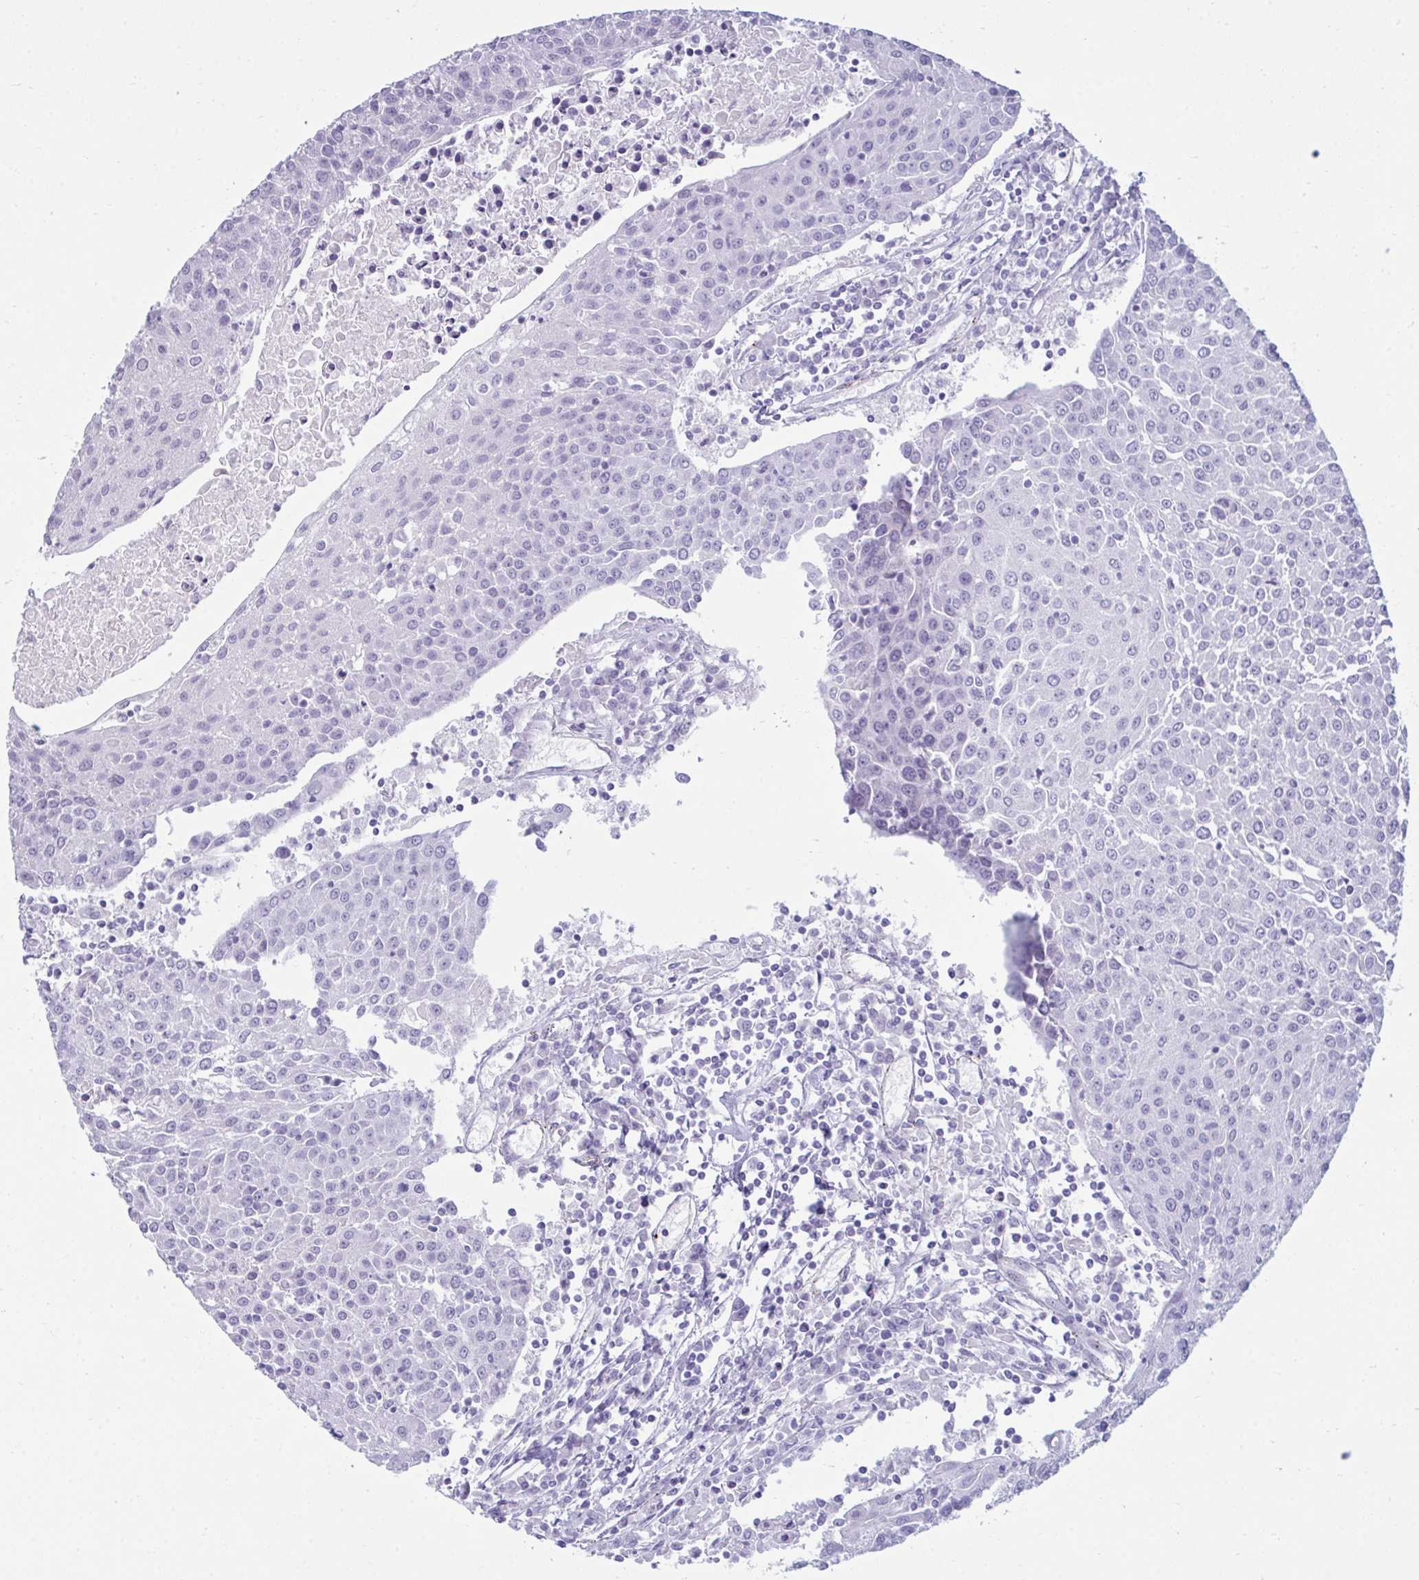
{"staining": {"intensity": "negative", "quantity": "none", "location": "none"}, "tissue": "urothelial cancer", "cell_type": "Tumor cells", "image_type": "cancer", "snomed": [{"axis": "morphology", "description": "Urothelial carcinoma, High grade"}, {"axis": "topography", "description": "Urinary bladder"}], "caption": "An immunohistochemistry (IHC) photomicrograph of urothelial cancer is shown. There is no staining in tumor cells of urothelial cancer. Brightfield microscopy of IHC stained with DAB (3,3'-diaminobenzidine) (brown) and hematoxylin (blue), captured at high magnification.", "gene": "UBL3", "patient": {"sex": "female", "age": 85}}